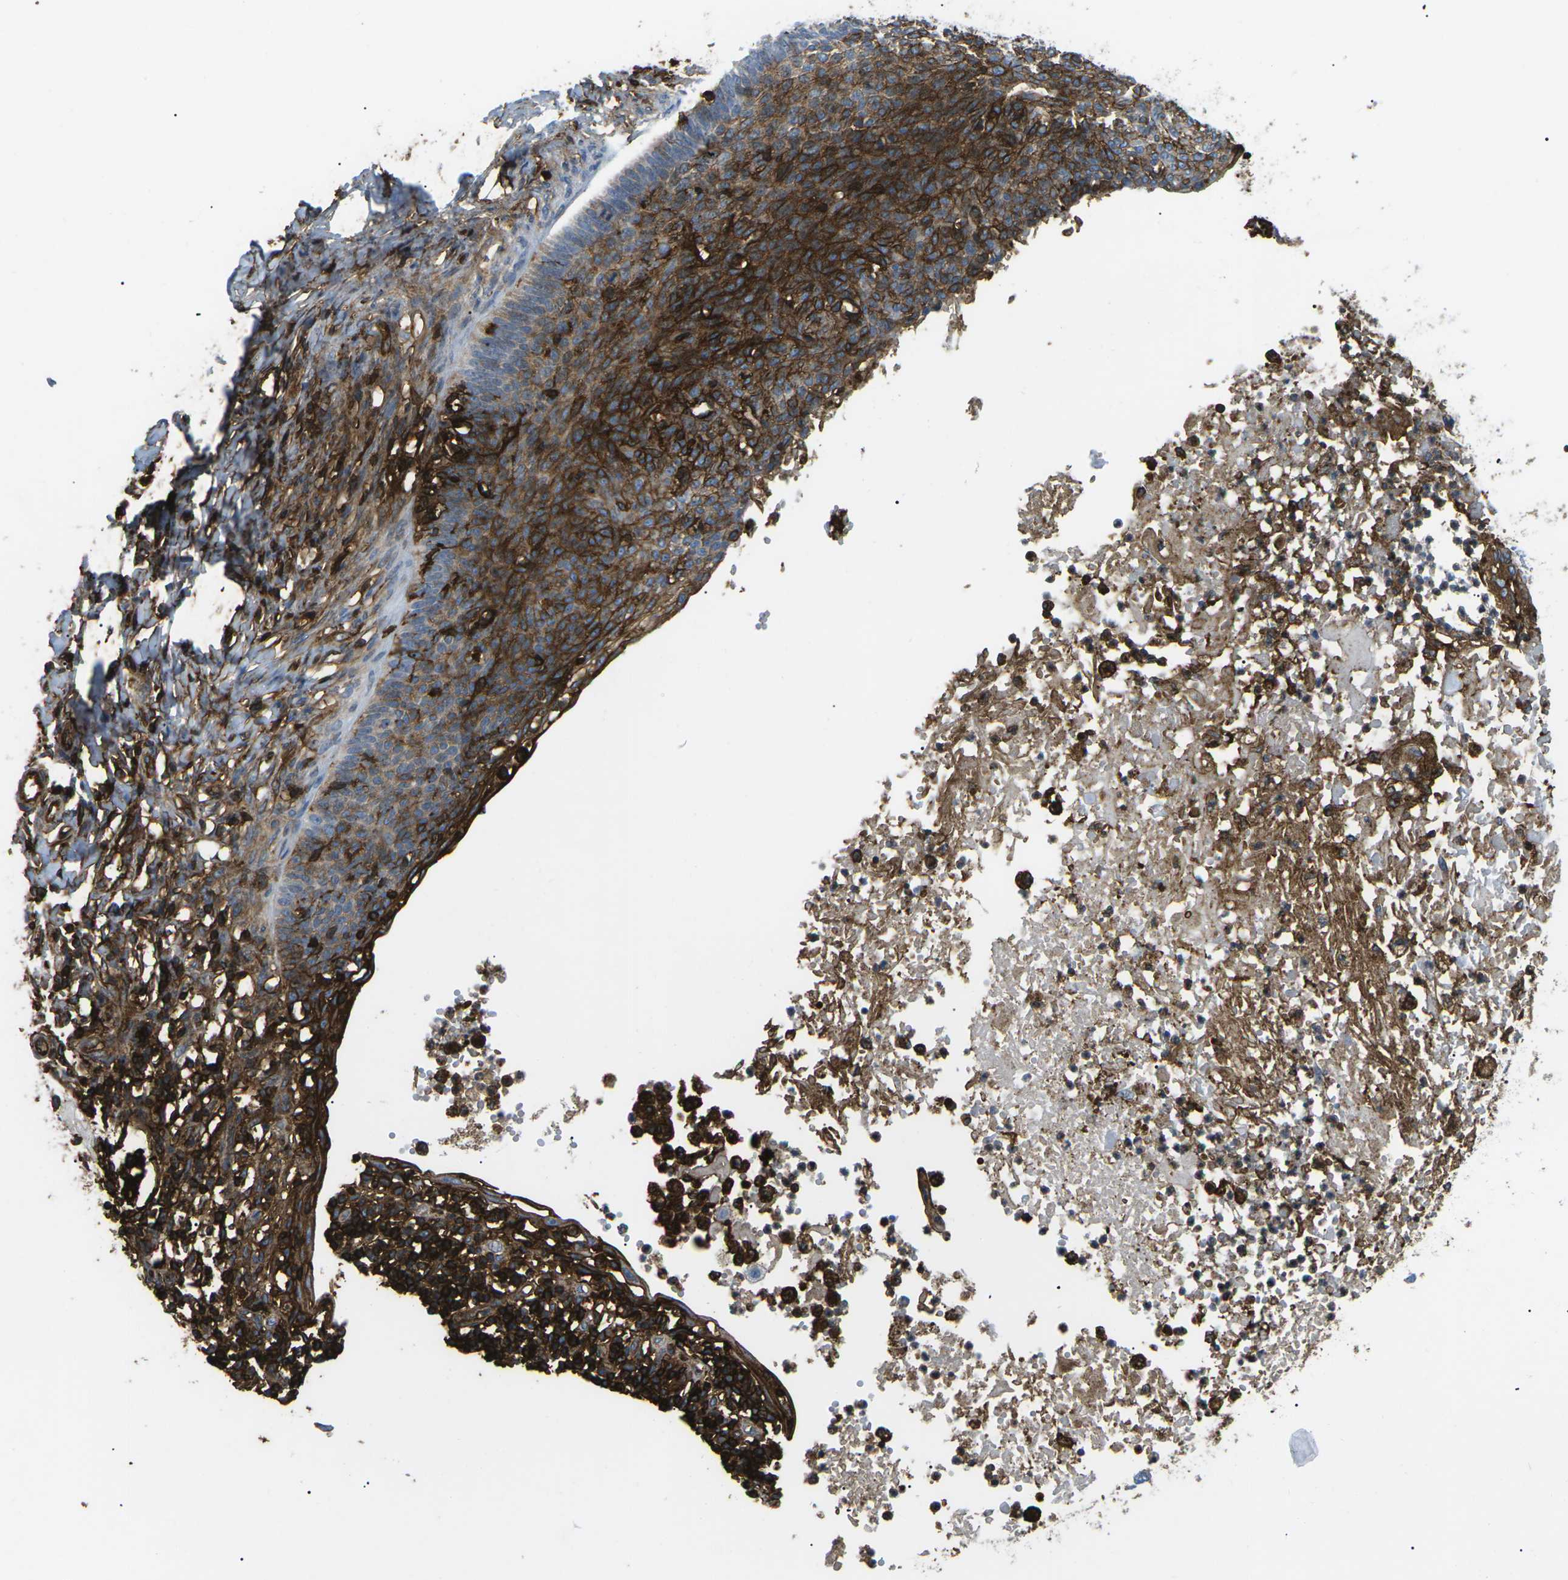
{"staining": {"intensity": "strong", "quantity": ">75%", "location": "cytoplasmic/membranous"}, "tissue": "skin cancer", "cell_type": "Tumor cells", "image_type": "cancer", "snomed": [{"axis": "morphology", "description": "Normal tissue, NOS"}, {"axis": "morphology", "description": "Basal cell carcinoma"}, {"axis": "topography", "description": "Skin"}], "caption": "Basal cell carcinoma (skin) stained with DAB (3,3'-diaminobenzidine) immunohistochemistry (IHC) demonstrates high levels of strong cytoplasmic/membranous expression in approximately >75% of tumor cells. (DAB IHC with brightfield microscopy, high magnification).", "gene": "HLA-B", "patient": {"sex": "male", "age": 87}}